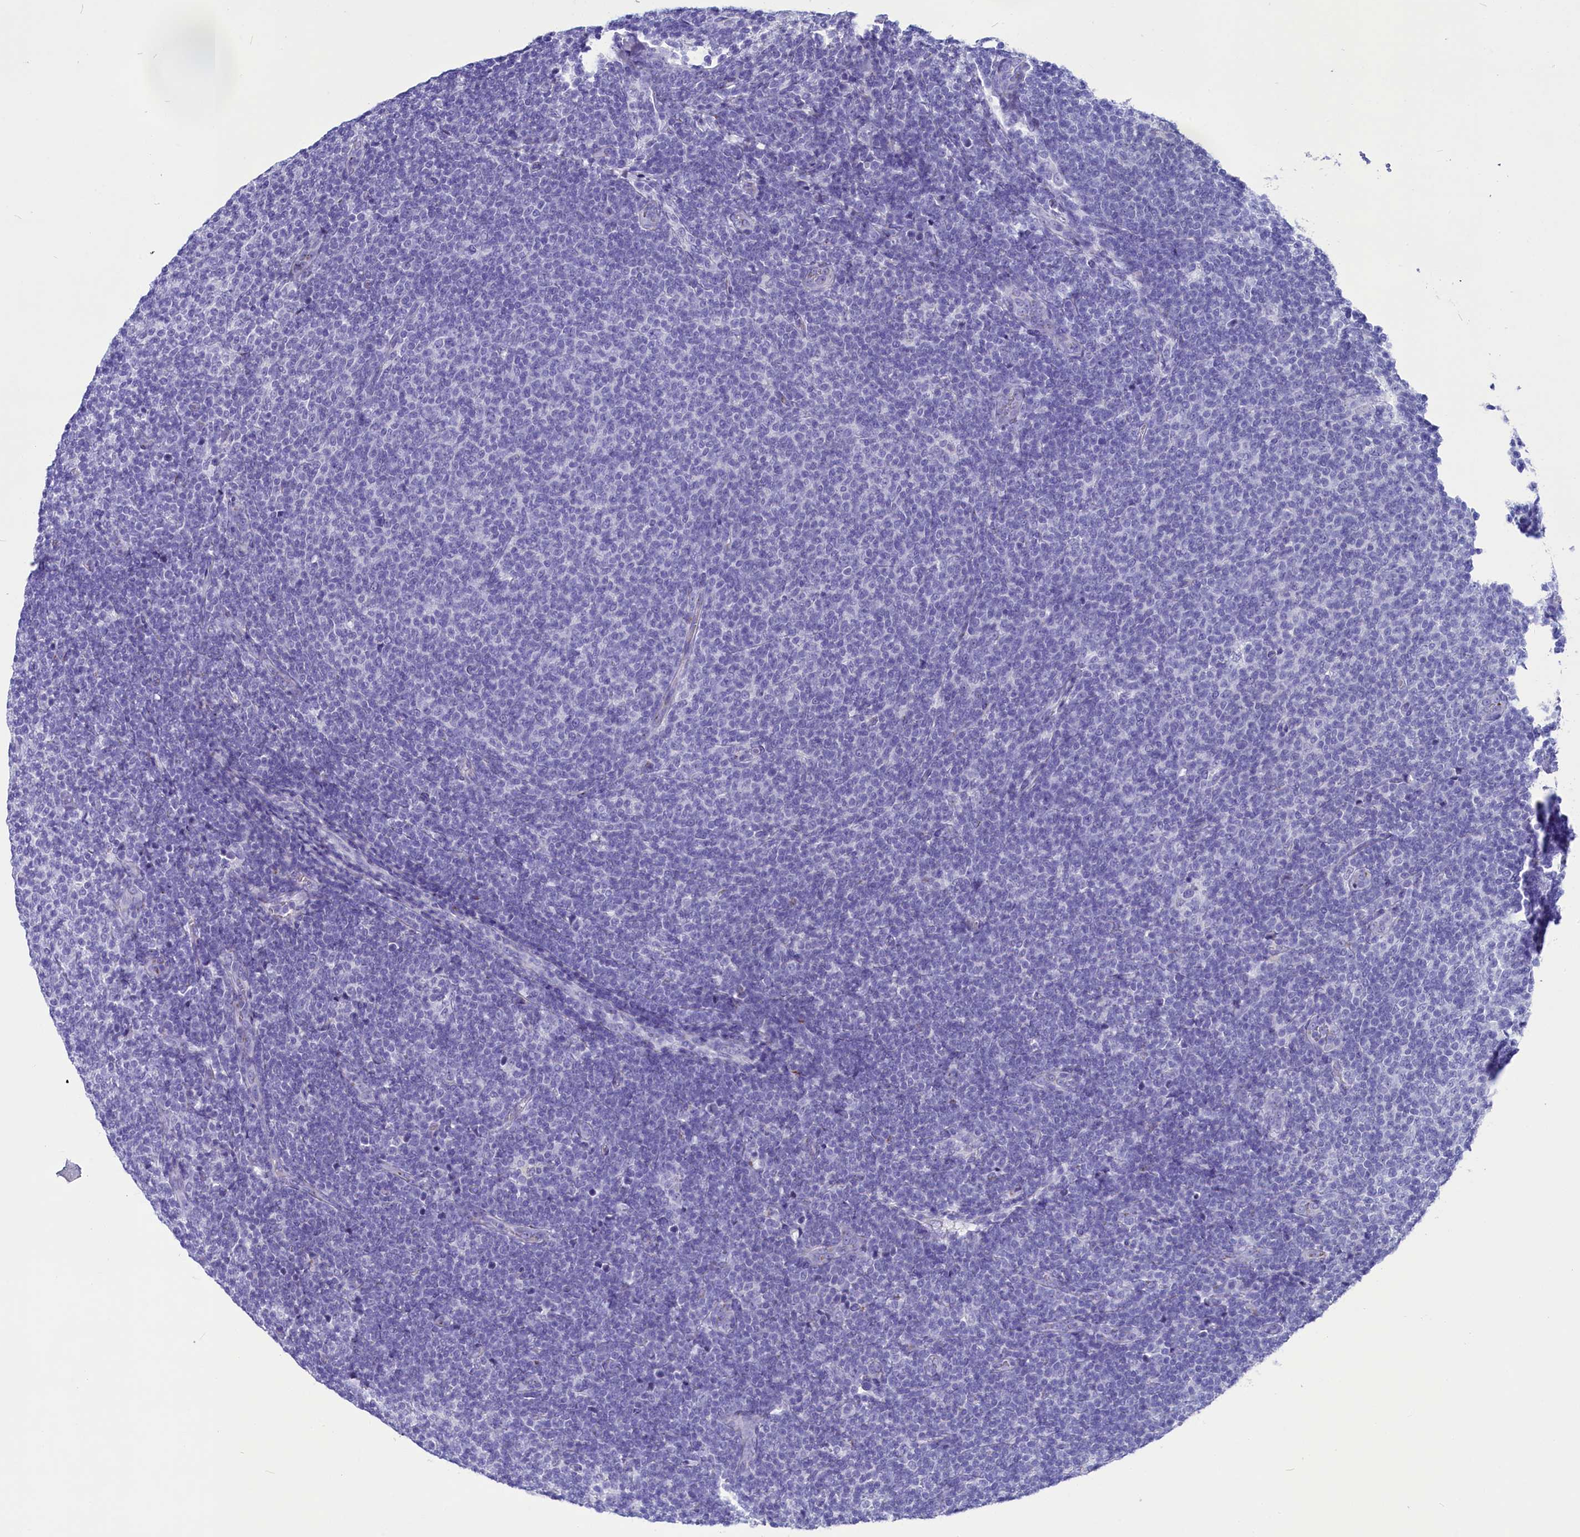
{"staining": {"intensity": "negative", "quantity": "none", "location": "none"}, "tissue": "lymphoma", "cell_type": "Tumor cells", "image_type": "cancer", "snomed": [{"axis": "morphology", "description": "Malignant lymphoma, non-Hodgkin's type, Low grade"}, {"axis": "topography", "description": "Lymph node"}], "caption": "DAB (3,3'-diaminobenzidine) immunohistochemical staining of human lymphoma exhibits no significant expression in tumor cells. (DAB IHC visualized using brightfield microscopy, high magnification).", "gene": "AP3B2", "patient": {"sex": "male", "age": 66}}